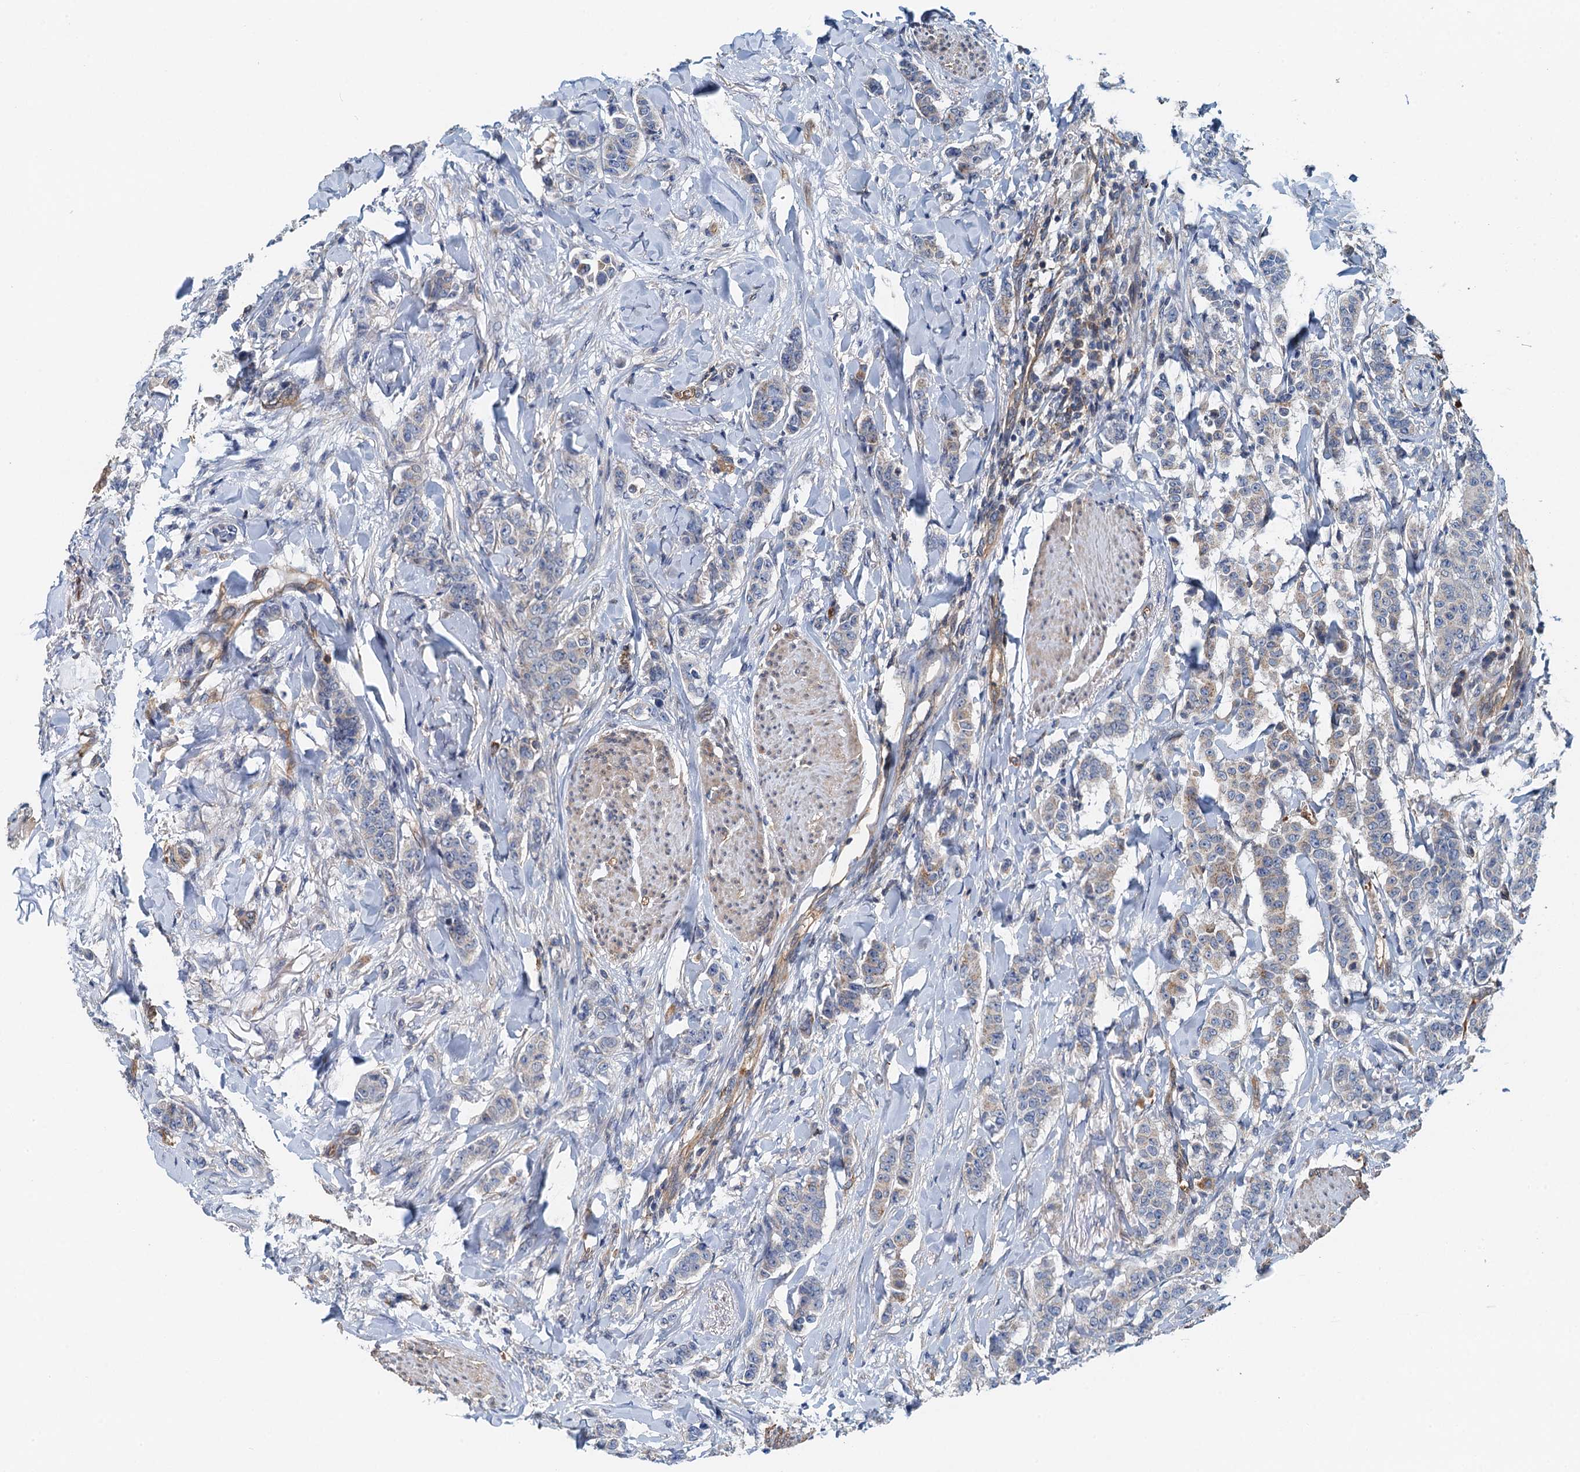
{"staining": {"intensity": "weak", "quantity": "<25%", "location": "cytoplasmic/membranous"}, "tissue": "breast cancer", "cell_type": "Tumor cells", "image_type": "cancer", "snomed": [{"axis": "morphology", "description": "Duct carcinoma"}, {"axis": "topography", "description": "Breast"}], "caption": "Breast intraductal carcinoma stained for a protein using immunohistochemistry shows no staining tumor cells.", "gene": "ROGDI", "patient": {"sex": "female", "age": 40}}